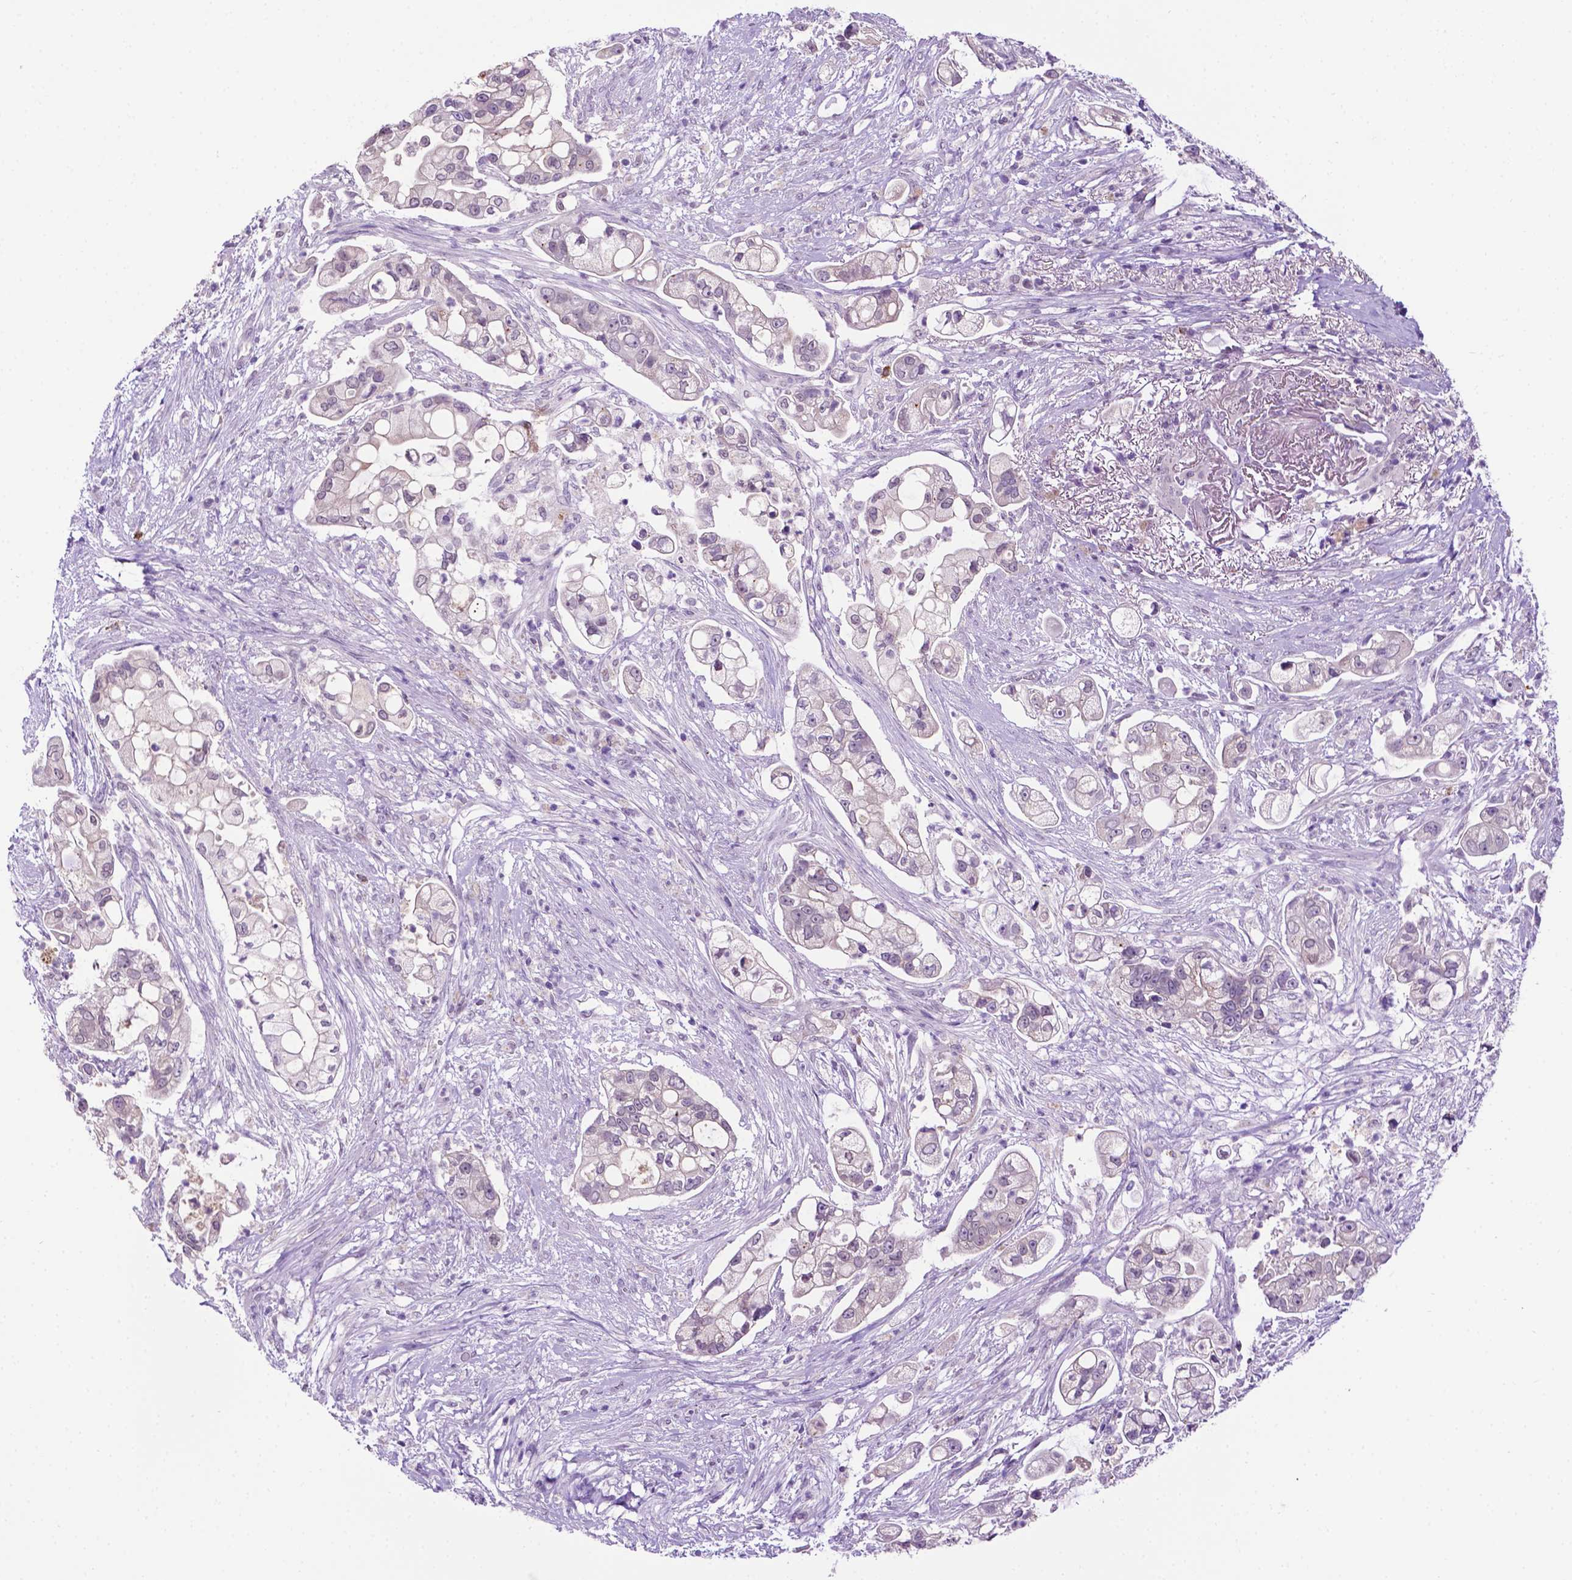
{"staining": {"intensity": "negative", "quantity": "none", "location": "none"}, "tissue": "pancreatic cancer", "cell_type": "Tumor cells", "image_type": "cancer", "snomed": [{"axis": "morphology", "description": "Adenocarcinoma, NOS"}, {"axis": "topography", "description": "Pancreas"}], "caption": "This is an IHC micrograph of adenocarcinoma (pancreatic). There is no staining in tumor cells.", "gene": "MMP27", "patient": {"sex": "female", "age": 69}}